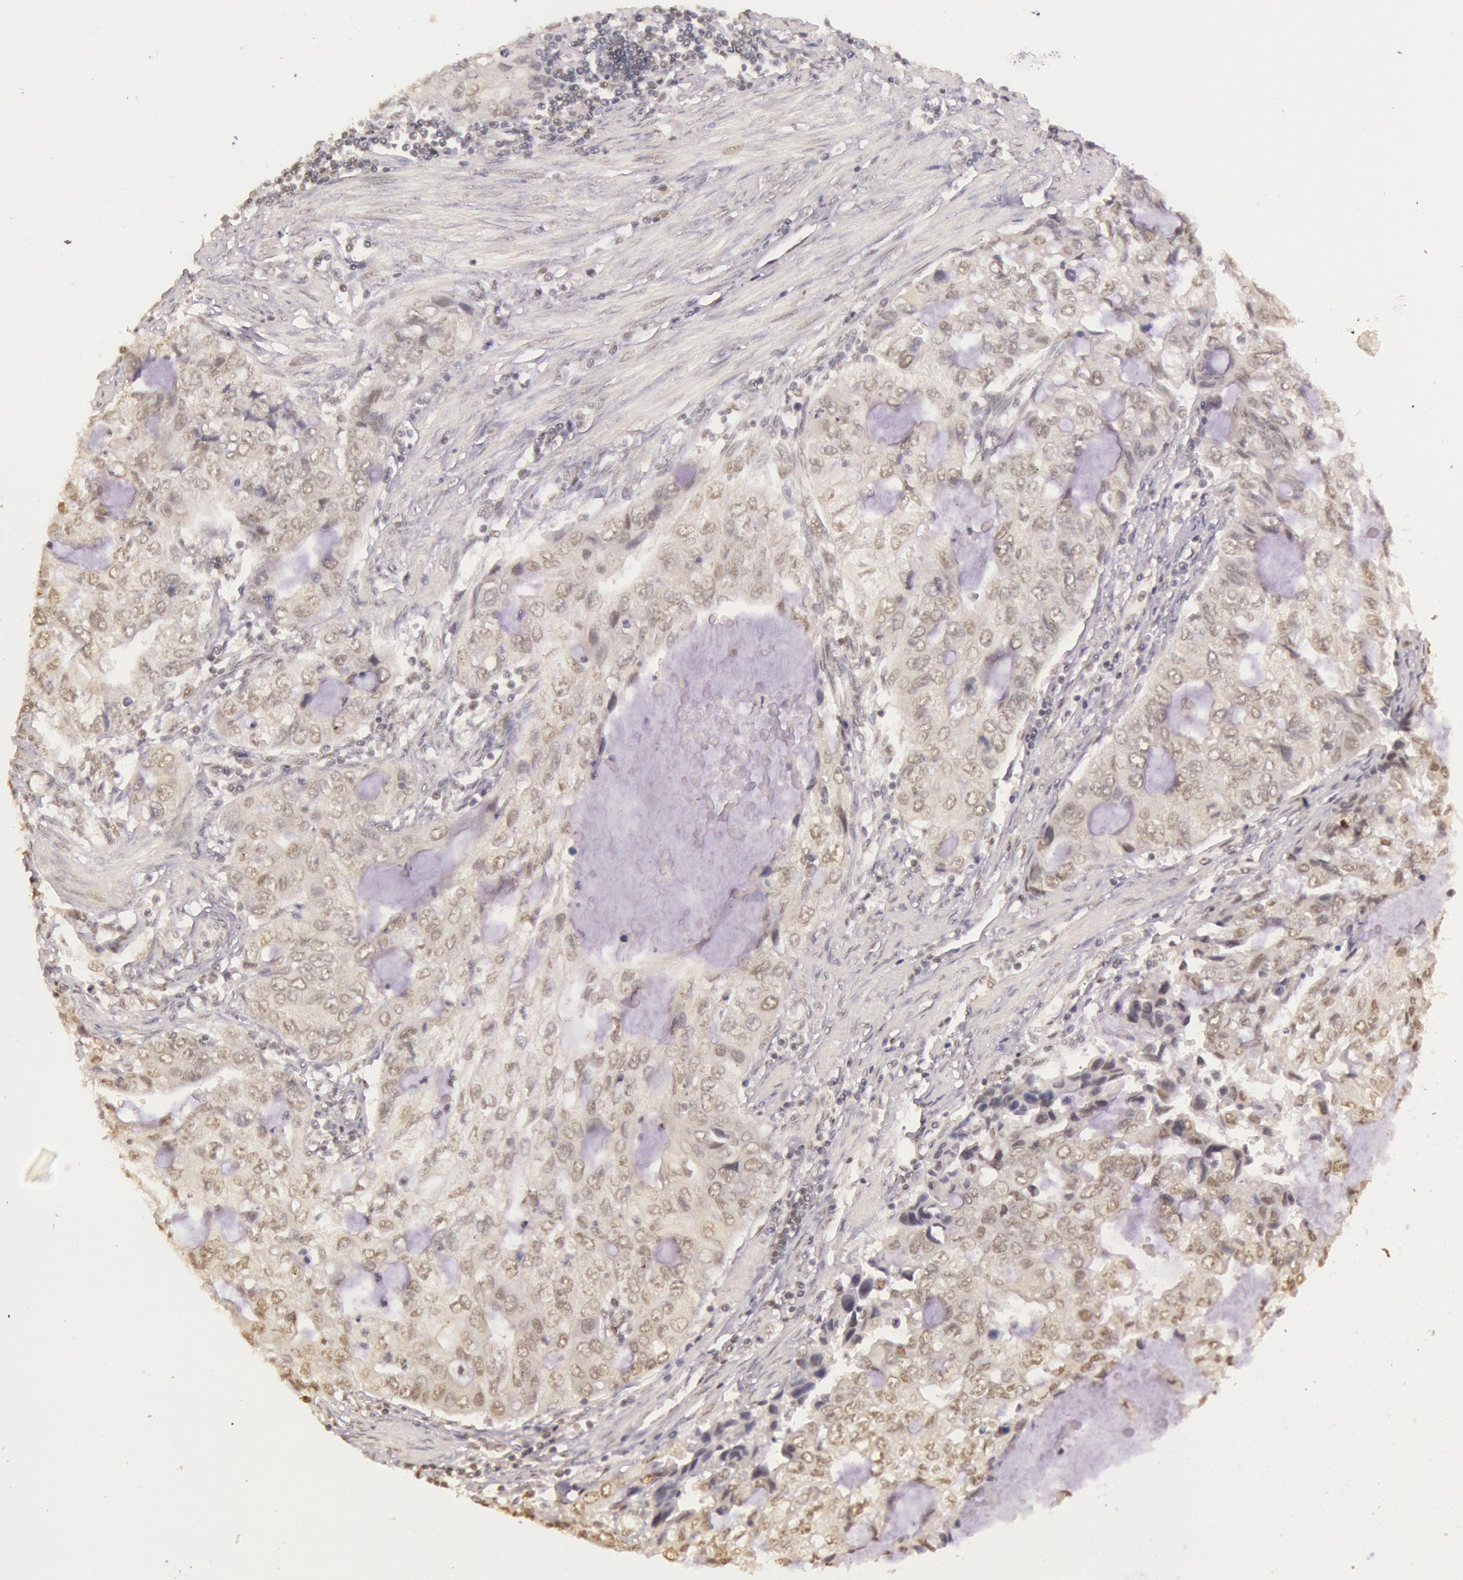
{"staining": {"intensity": "negative", "quantity": "none", "location": "none"}, "tissue": "stomach cancer", "cell_type": "Tumor cells", "image_type": "cancer", "snomed": [{"axis": "morphology", "description": "Adenocarcinoma, NOS"}, {"axis": "topography", "description": "Stomach, upper"}], "caption": "Stomach cancer stained for a protein using immunohistochemistry shows no positivity tumor cells.", "gene": "RTL10", "patient": {"sex": "female", "age": 52}}